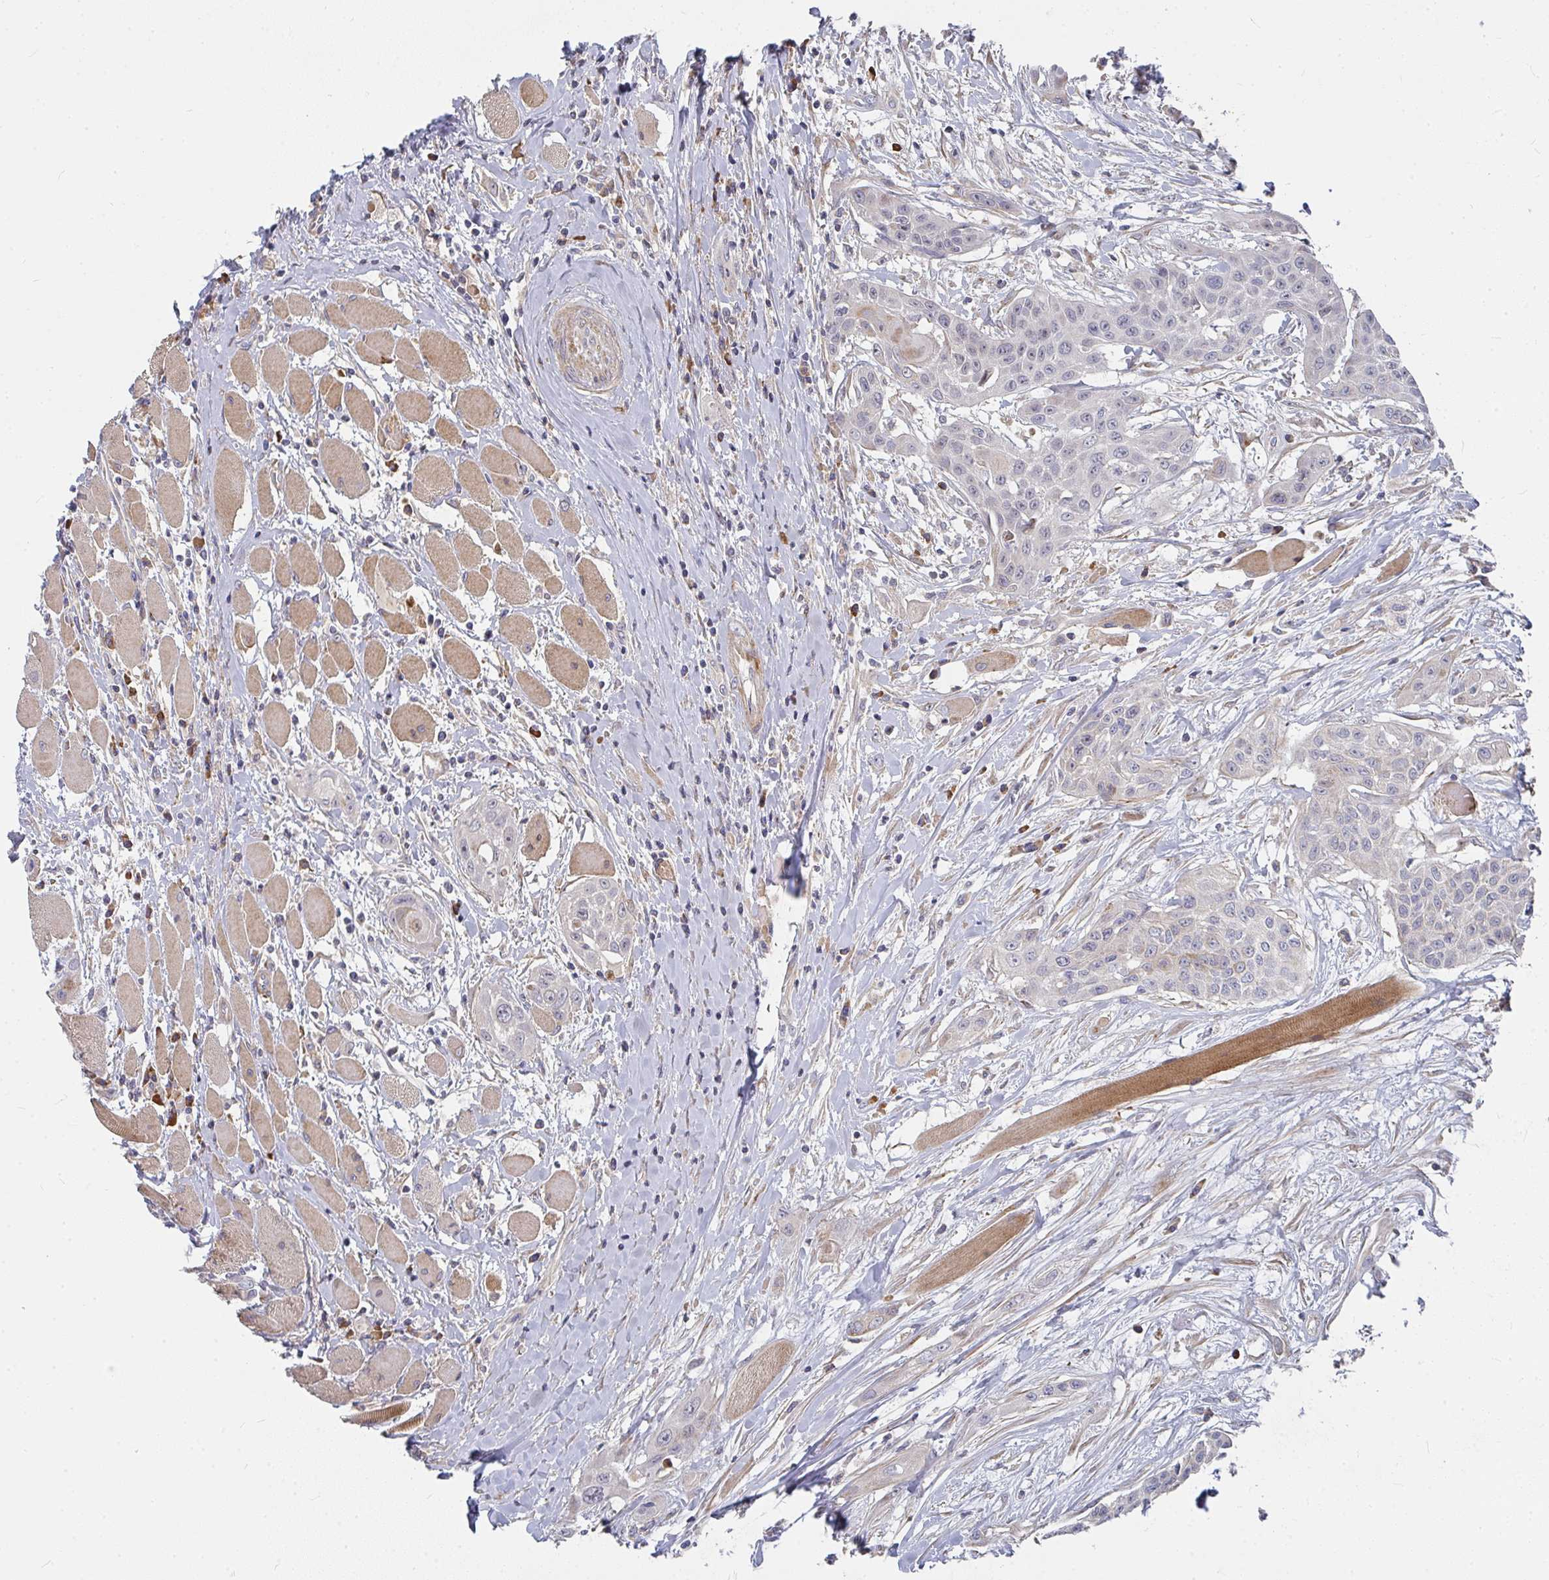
{"staining": {"intensity": "weak", "quantity": "<25%", "location": "cytoplasmic/membranous"}, "tissue": "head and neck cancer", "cell_type": "Tumor cells", "image_type": "cancer", "snomed": [{"axis": "morphology", "description": "Squamous cell carcinoma, NOS"}, {"axis": "topography", "description": "Head-Neck"}], "caption": "High magnification brightfield microscopy of head and neck squamous cell carcinoma stained with DAB (3,3'-diaminobenzidine) (brown) and counterstained with hematoxylin (blue): tumor cells show no significant staining.", "gene": "RHEBL1", "patient": {"sex": "female", "age": 73}}